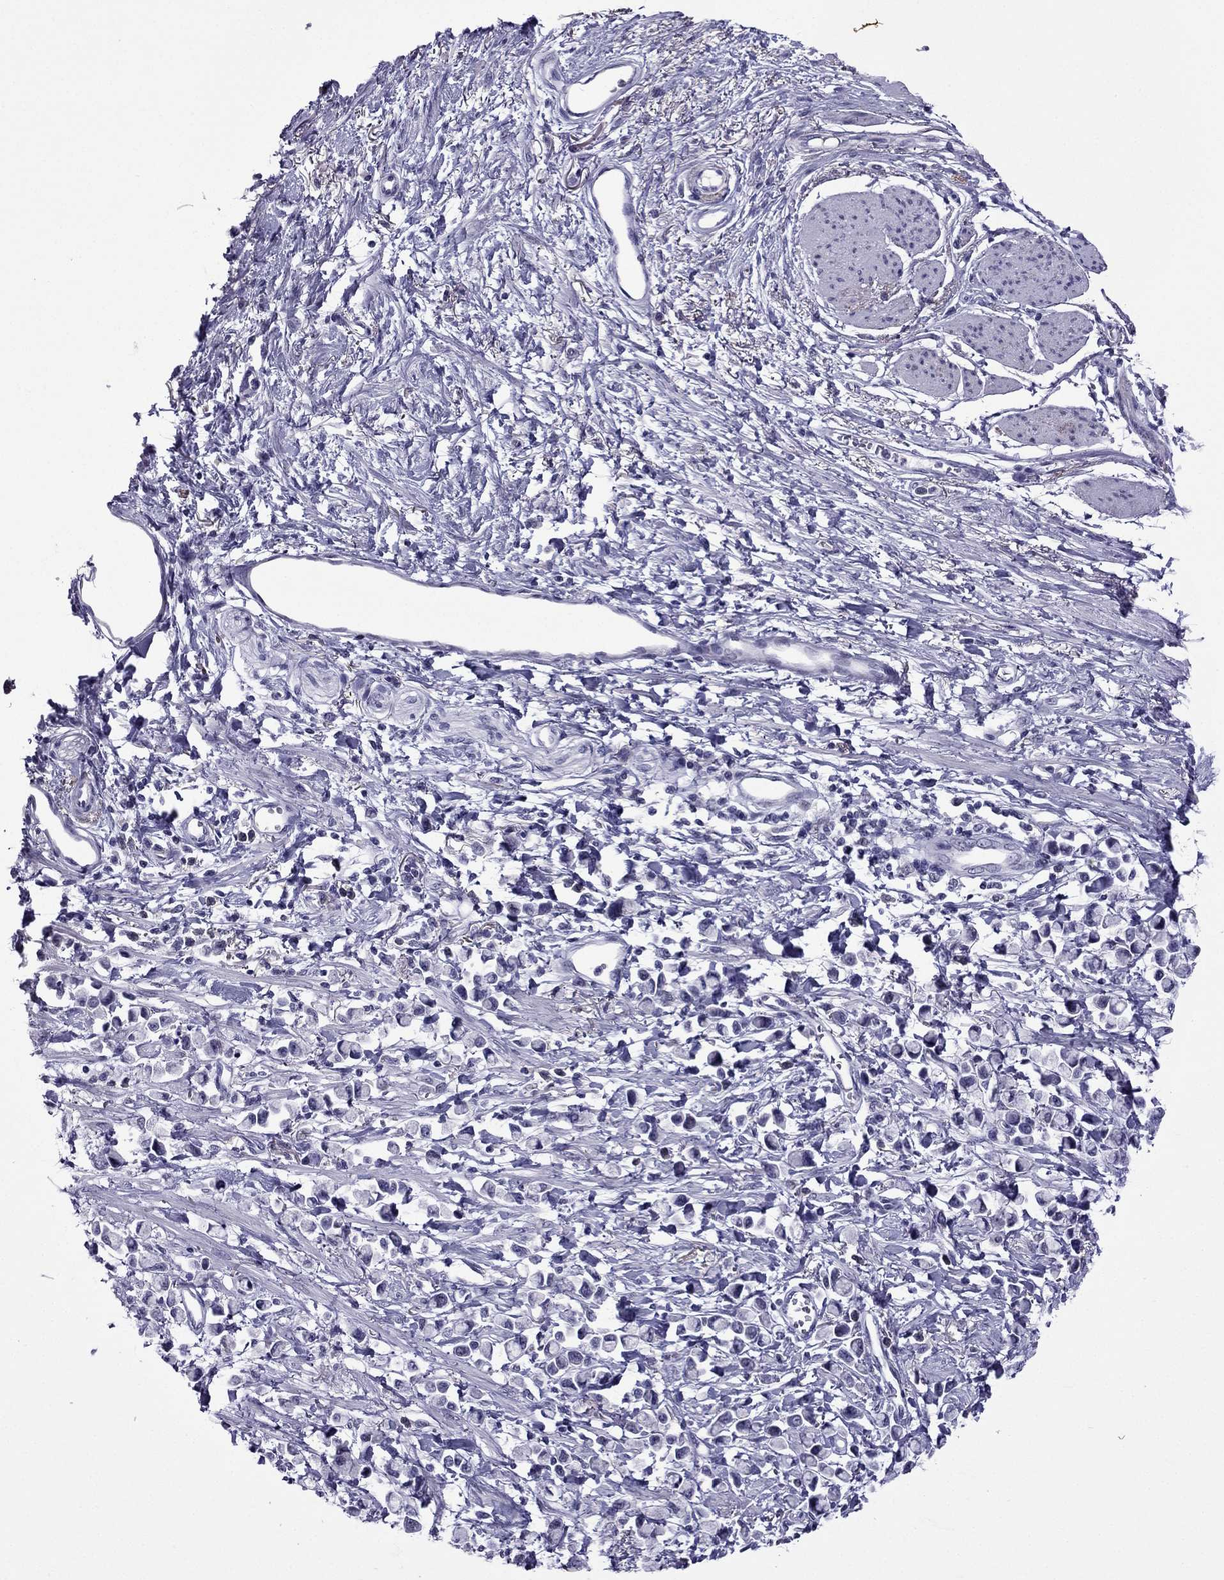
{"staining": {"intensity": "negative", "quantity": "none", "location": "none"}, "tissue": "stomach cancer", "cell_type": "Tumor cells", "image_type": "cancer", "snomed": [{"axis": "morphology", "description": "Adenocarcinoma, NOS"}, {"axis": "topography", "description": "Stomach"}], "caption": "Tumor cells are negative for protein expression in human stomach adenocarcinoma.", "gene": "MYLK3", "patient": {"sex": "female", "age": 81}}